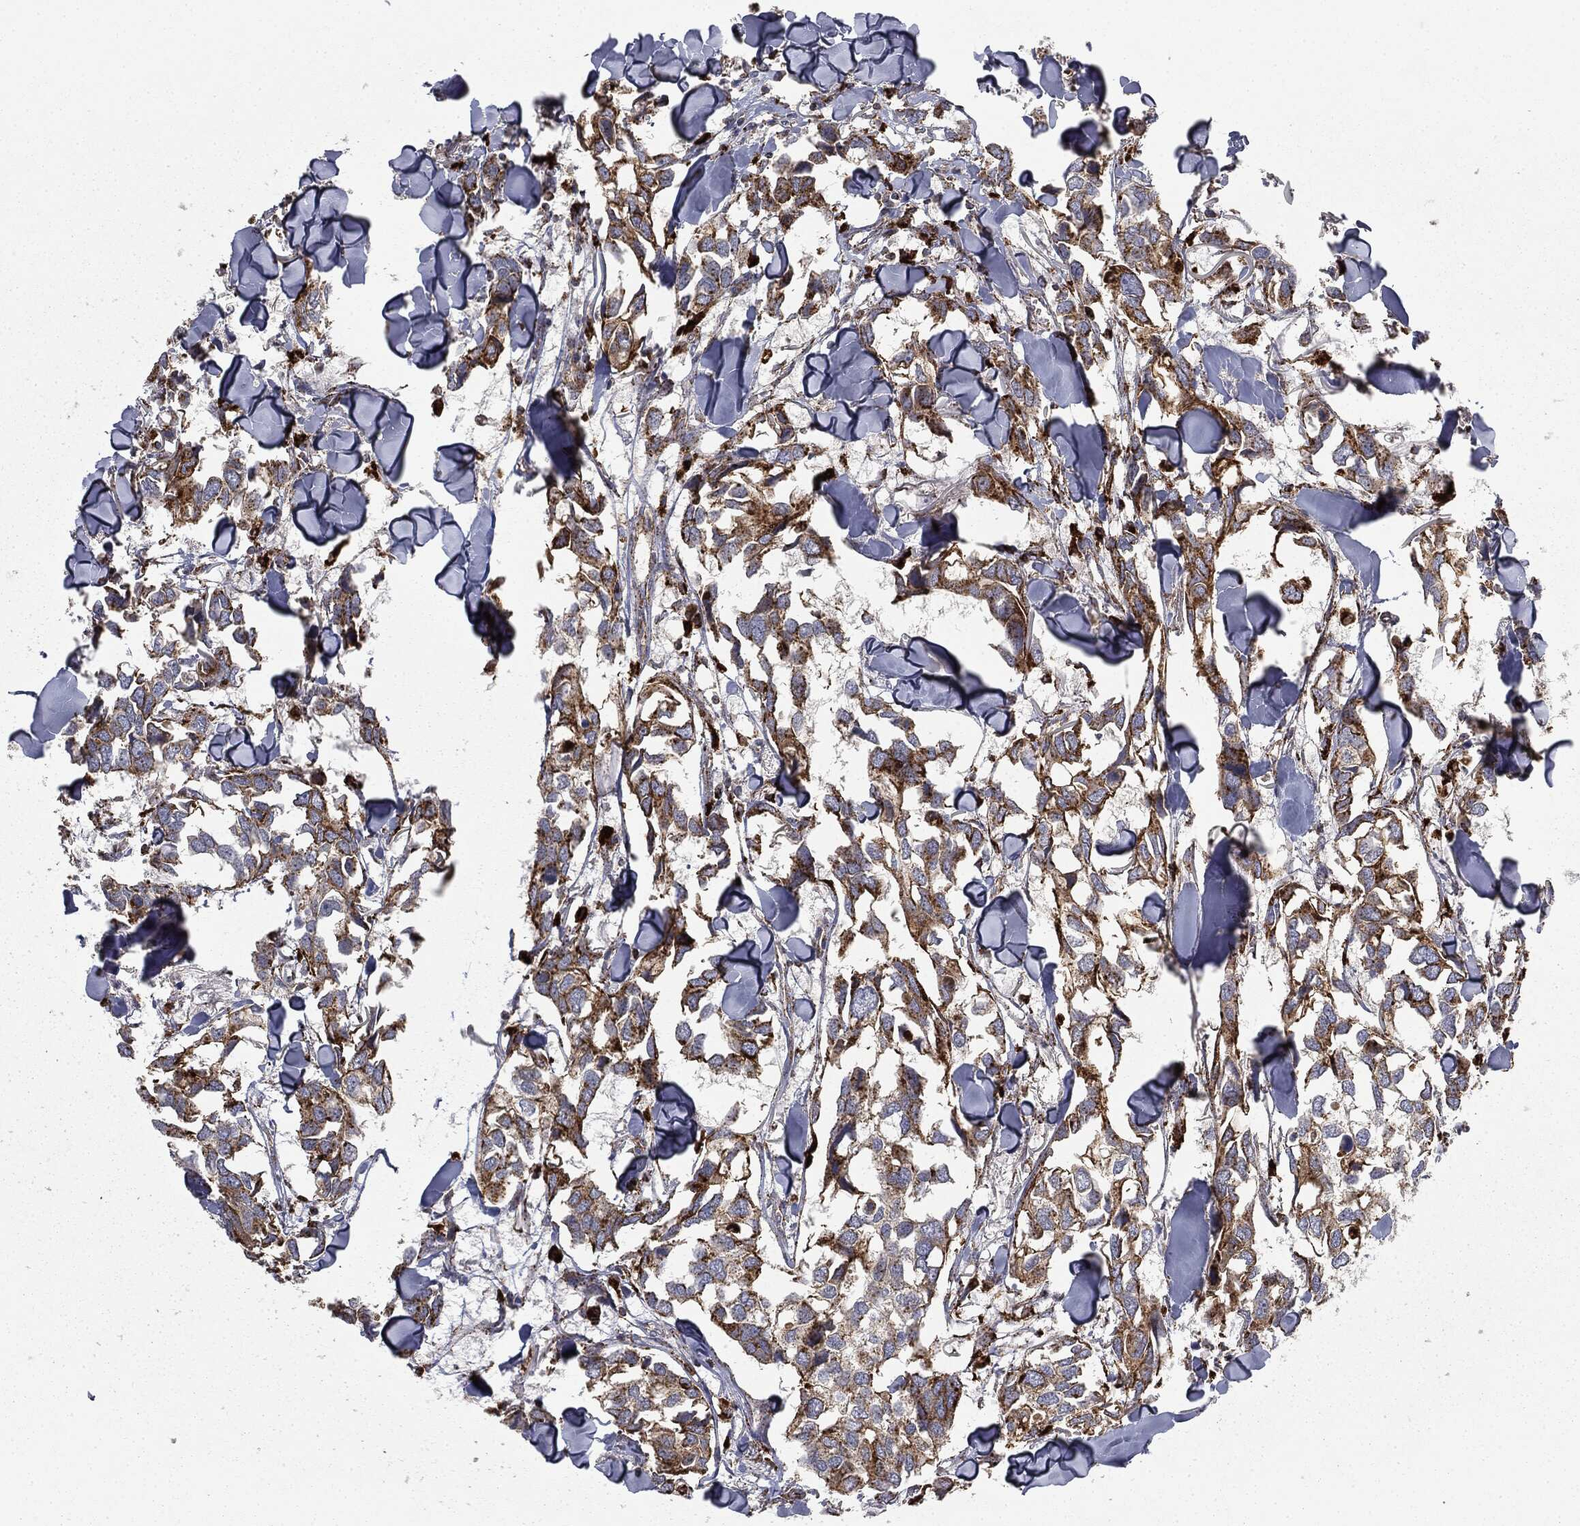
{"staining": {"intensity": "strong", "quantity": ">75%", "location": "cytoplasmic/membranous"}, "tissue": "breast cancer", "cell_type": "Tumor cells", "image_type": "cancer", "snomed": [{"axis": "morphology", "description": "Duct carcinoma"}, {"axis": "topography", "description": "Breast"}], "caption": "This is a photomicrograph of IHC staining of intraductal carcinoma (breast), which shows strong positivity in the cytoplasmic/membranous of tumor cells.", "gene": "CTSA", "patient": {"sex": "female", "age": 83}}